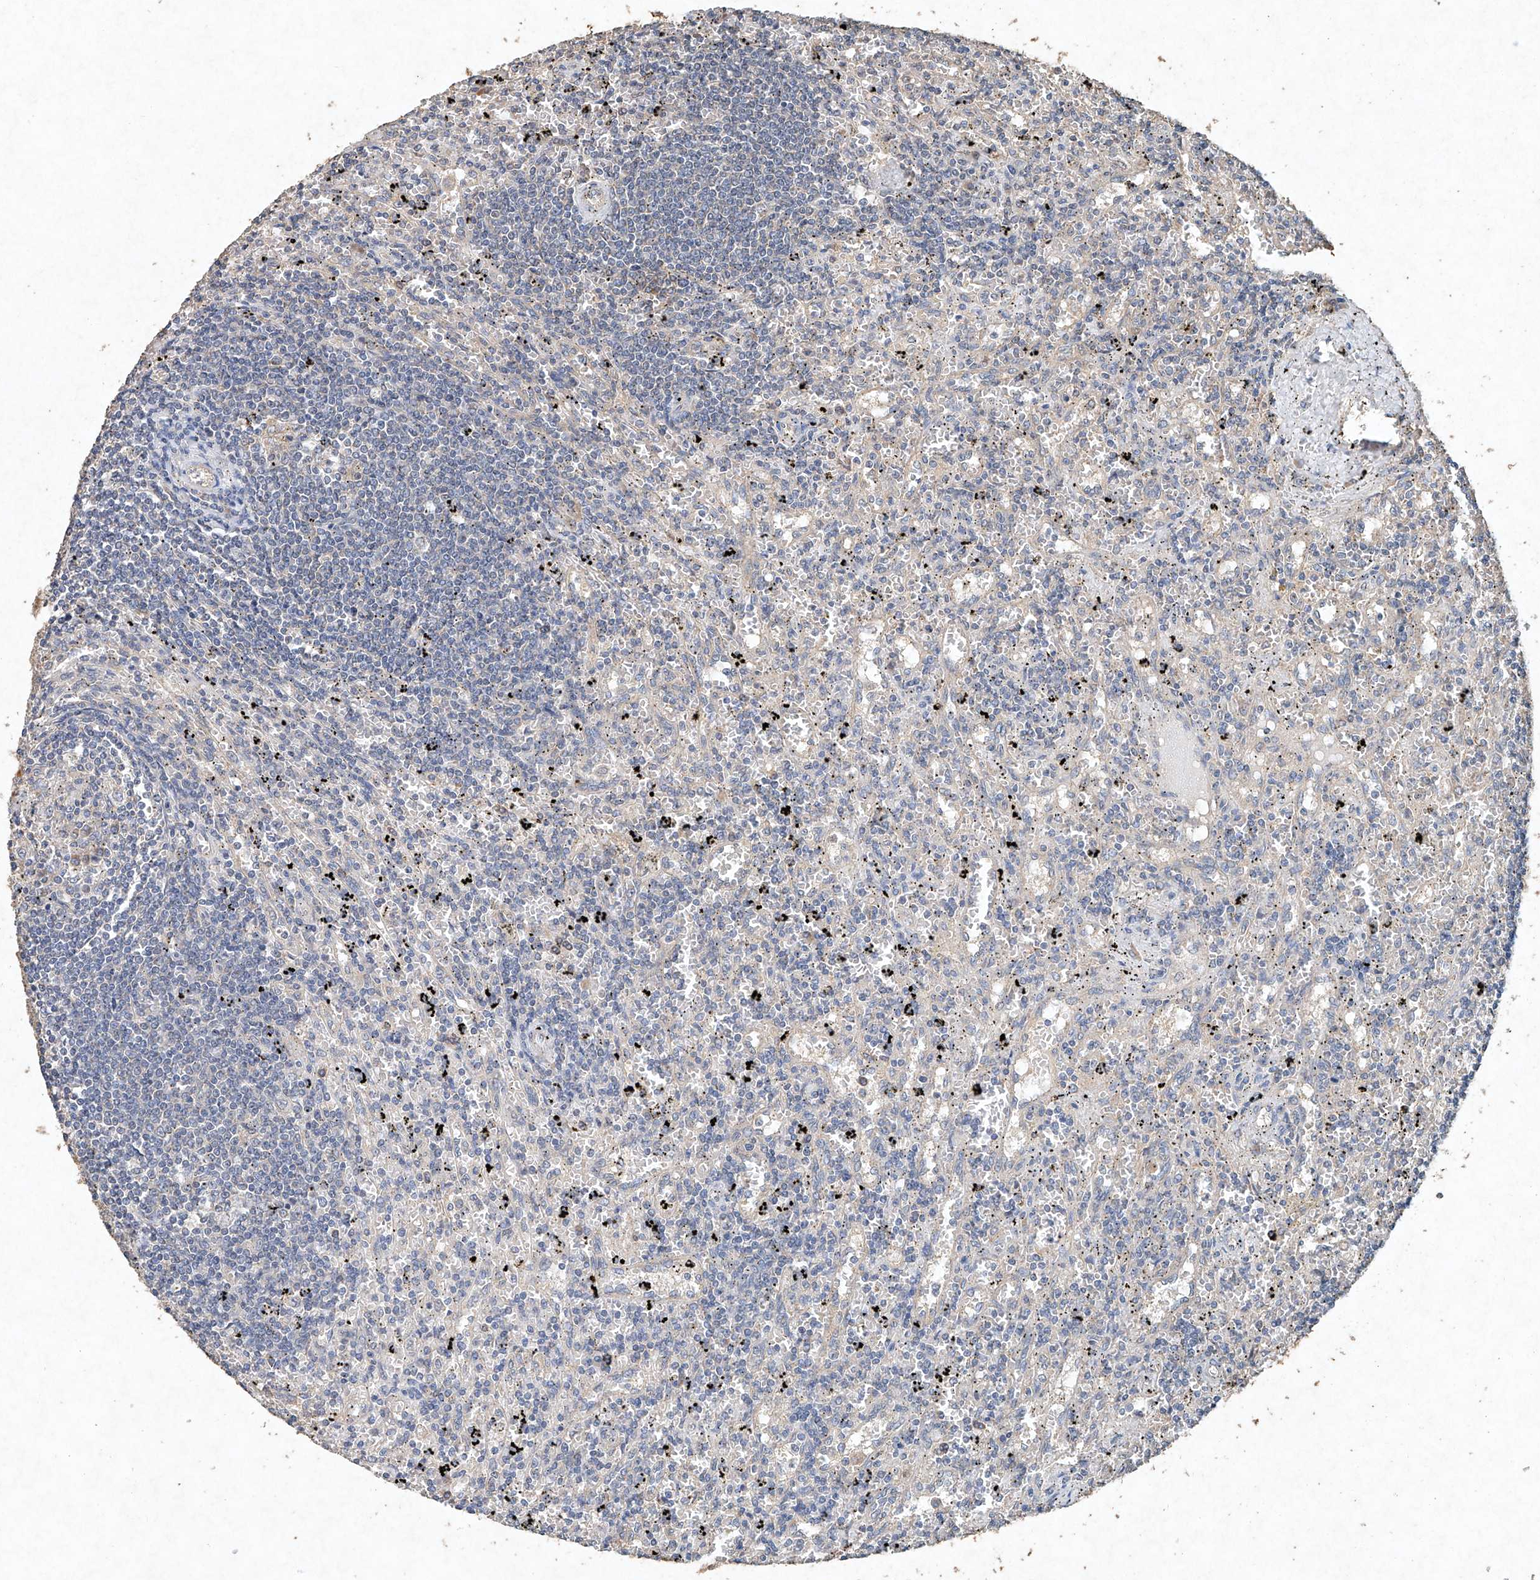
{"staining": {"intensity": "negative", "quantity": "none", "location": "none"}, "tissue": "lymphoma", "cell_type": "Tumor cells", "image_type": "cancer", "snomed": [{"axis": "morphology", "description": "Malignant lymphoma, non-Hodgkin's type, Low grade"}, {"axis": "topography", "description": "Spleen"}], "caption": "An IHC image of lymphoma is shown. There is no staining in tumor cells of lymphoma.", "gene": "STK3", "patient": {"sex": "male", "age": 76}}